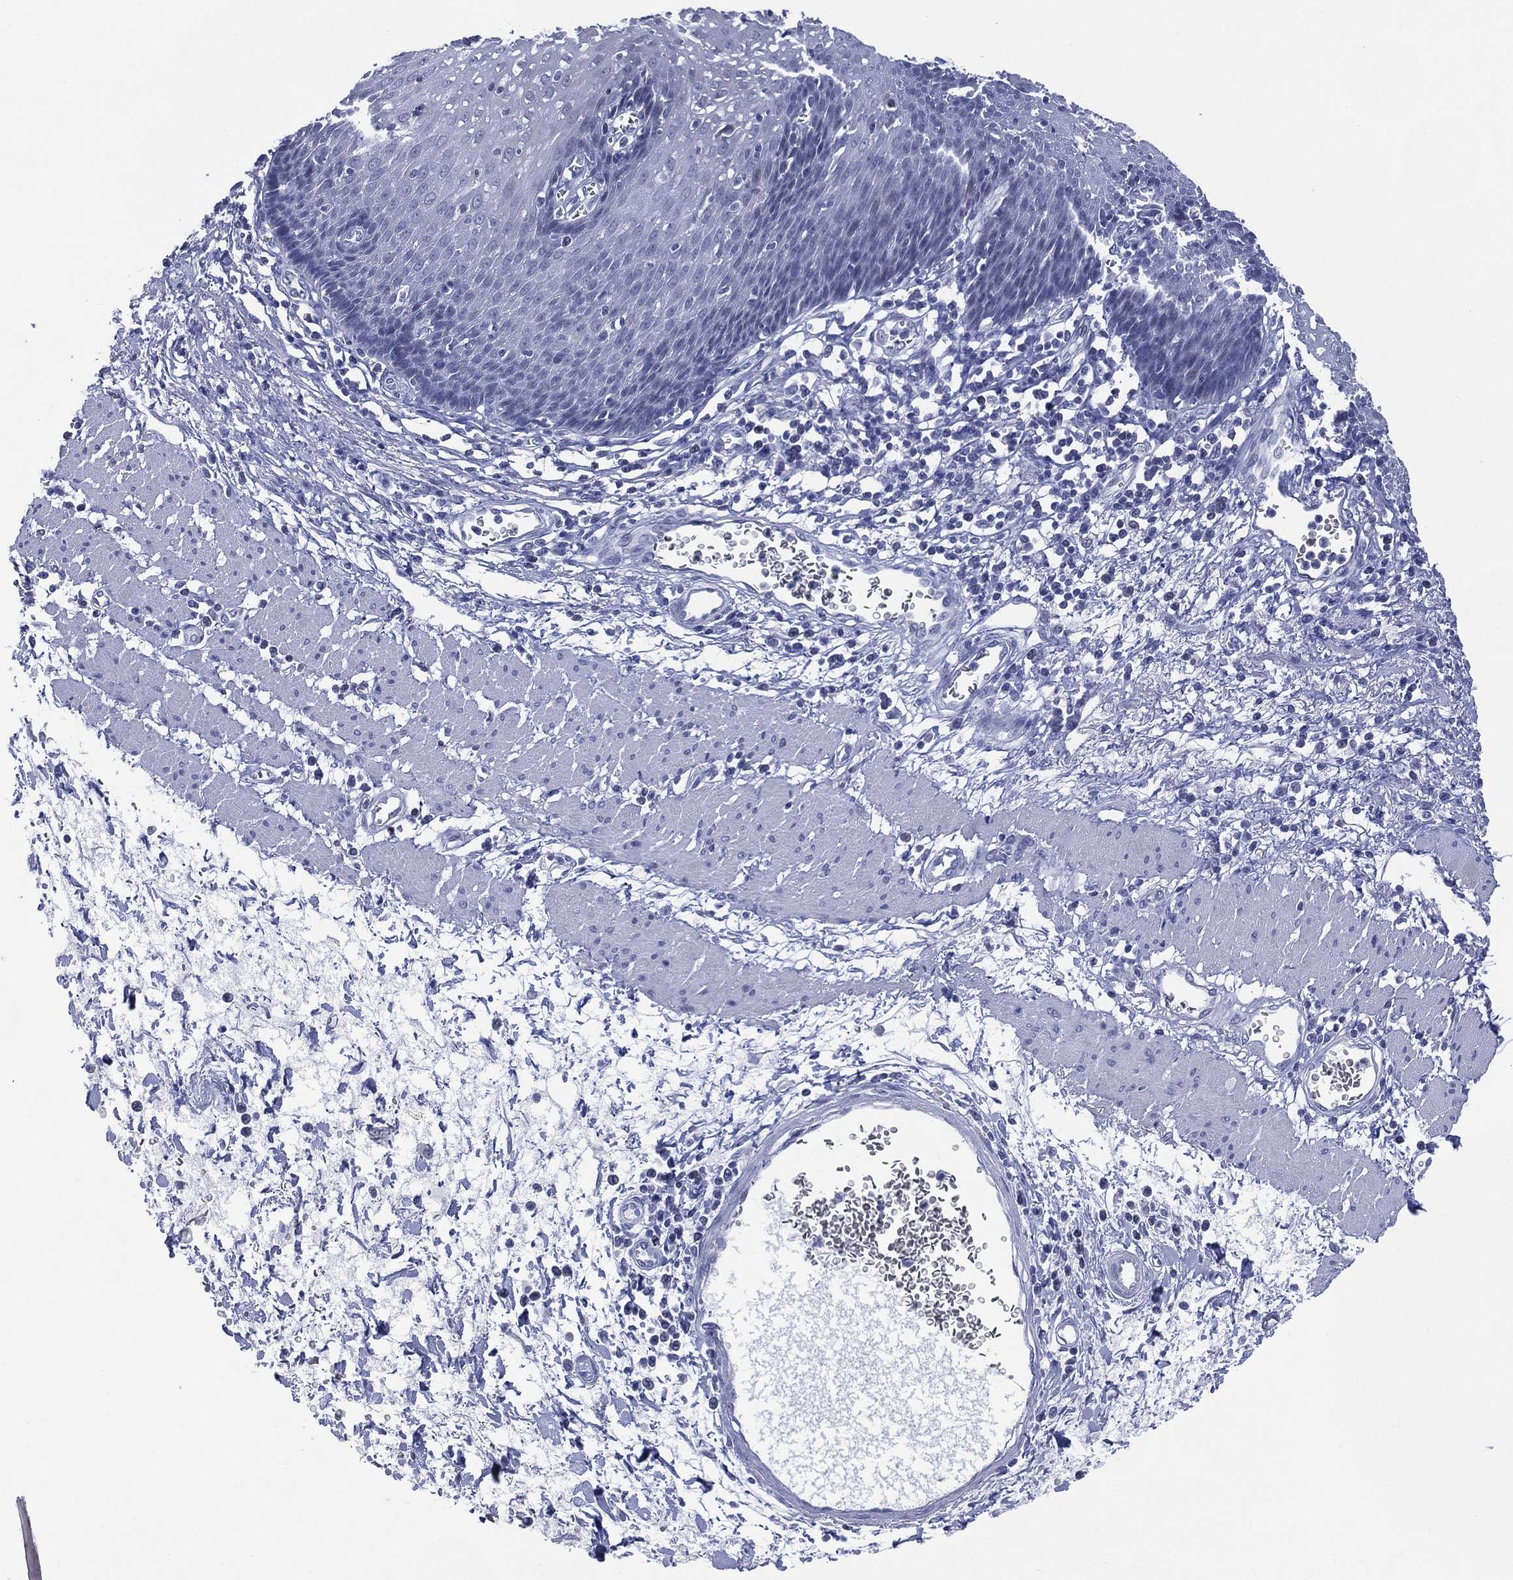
{"staining": {"intensity": "negative", "quantity": "none", "location": "none"}, "tissue": "esophagus", "cell_type": "Squamous epithelial cells", "image_type": "normal", "snomed": [{"axis": "morphology", "description": "Normal tissue, NOS"}, {"axis": "topography", "description": "Esophagus"}], "caption": "High magnification brightfield microscopy of normal esophagus stained with DAB (brown) and counterstained with hematoxylin (blue): squamous epithelial cells show no significant staining.", "gene": "TMEM247", "patient": {"sex": "male", "age": 57}}